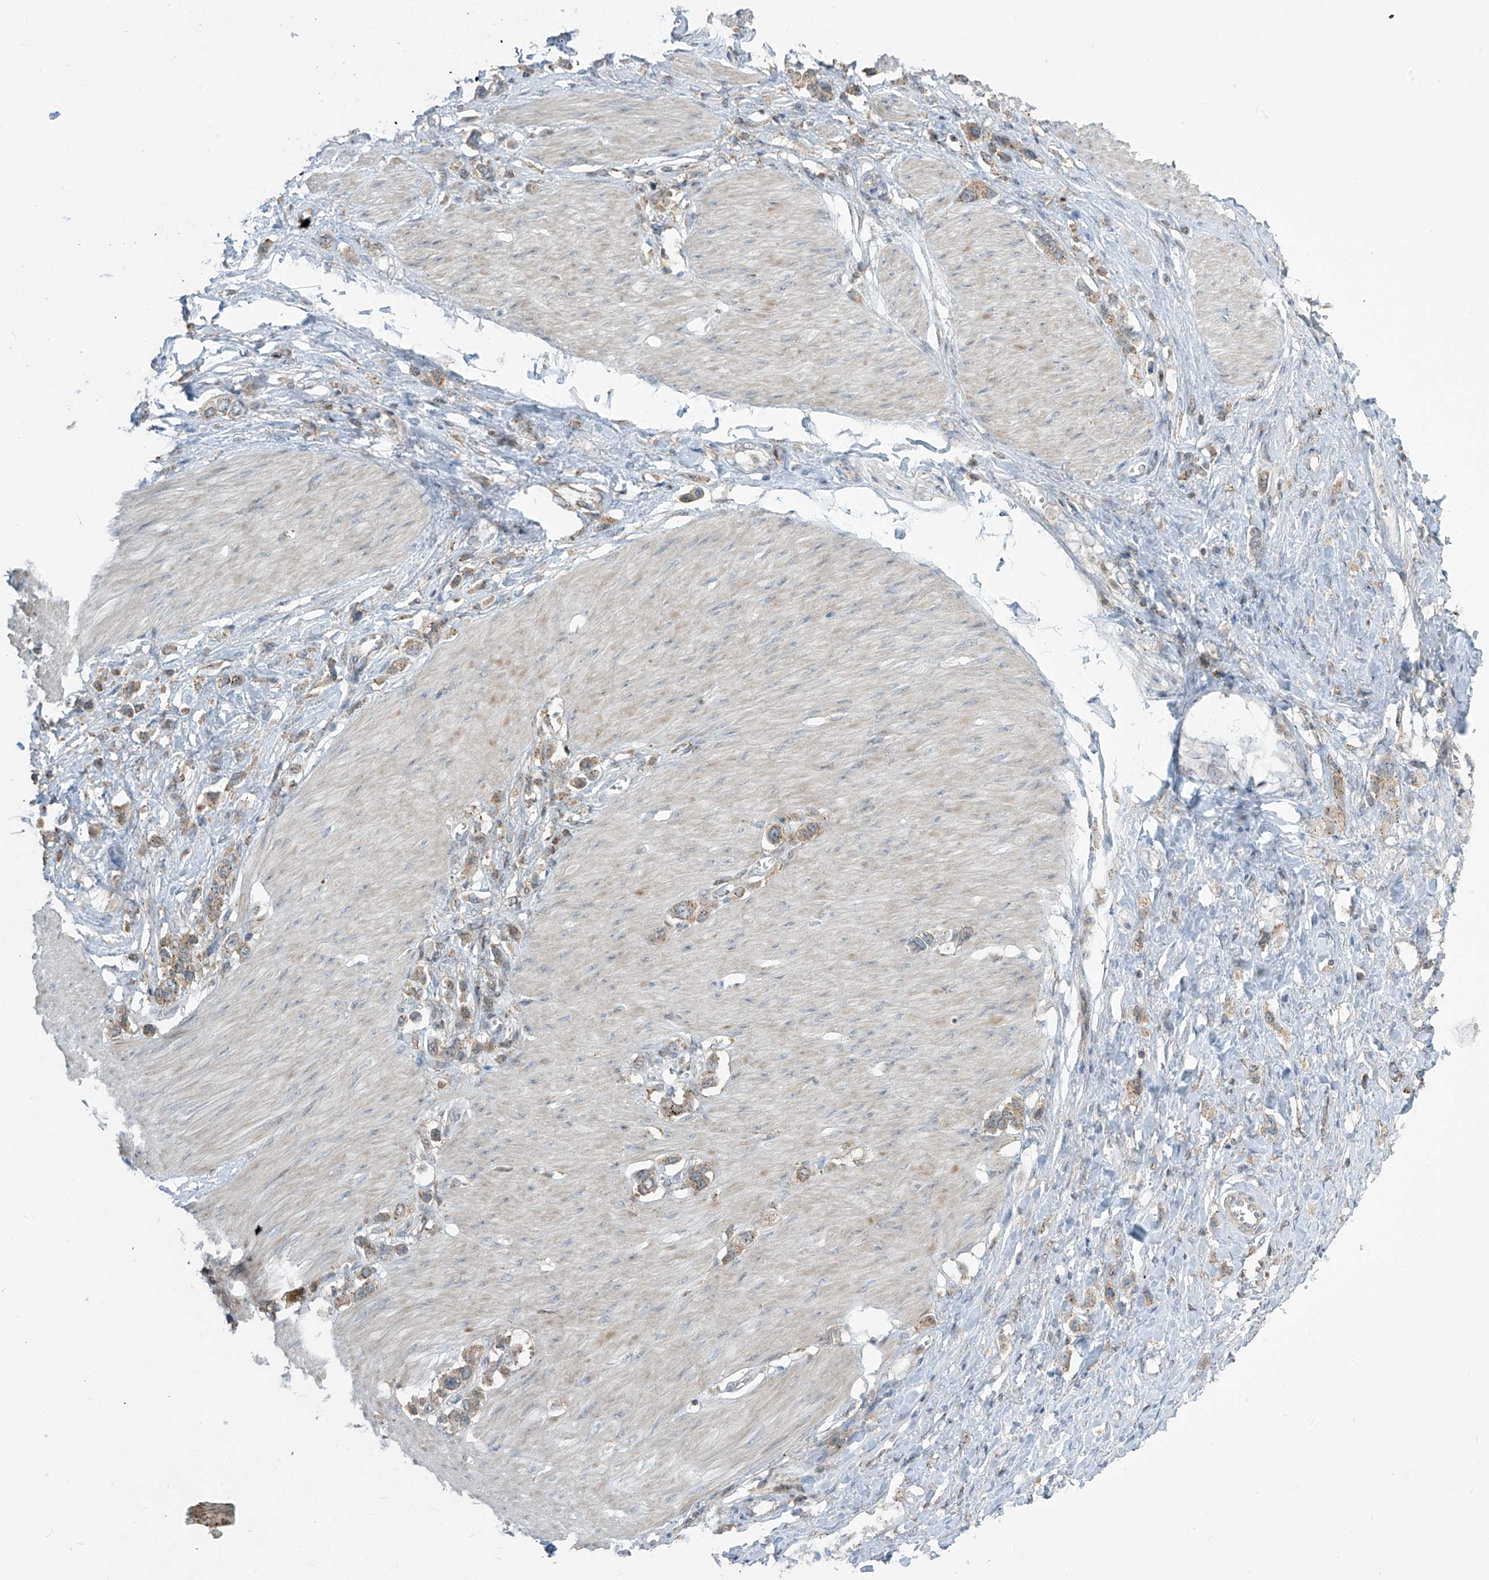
{"staining": {"intensity": "weak", "quantity": ">75%", "location": "cytoplasmic/membranous"}, "tissue": "stomach cancer", "cell_type": "Tumor cells", "image_type": "cancer", "snomed": [{"axis": "morphology", "description": "Normal tissue, NOS"}, {"axis": "morphology", "description": "Adenocarcinoma, NOS"}, {"axis": "topography", "description": "Stomach, upper"}, {"axis": "topography", "description": "Stomach"}], "caption": "High-power microscopy captured an immunohistochemistry image of stomach cancer, revealing weak cytoplasmic/membranous positivity in about >75% of tumor cells.", "gene": "PARVG", "patient": {"sex": "female", "age": 65}}